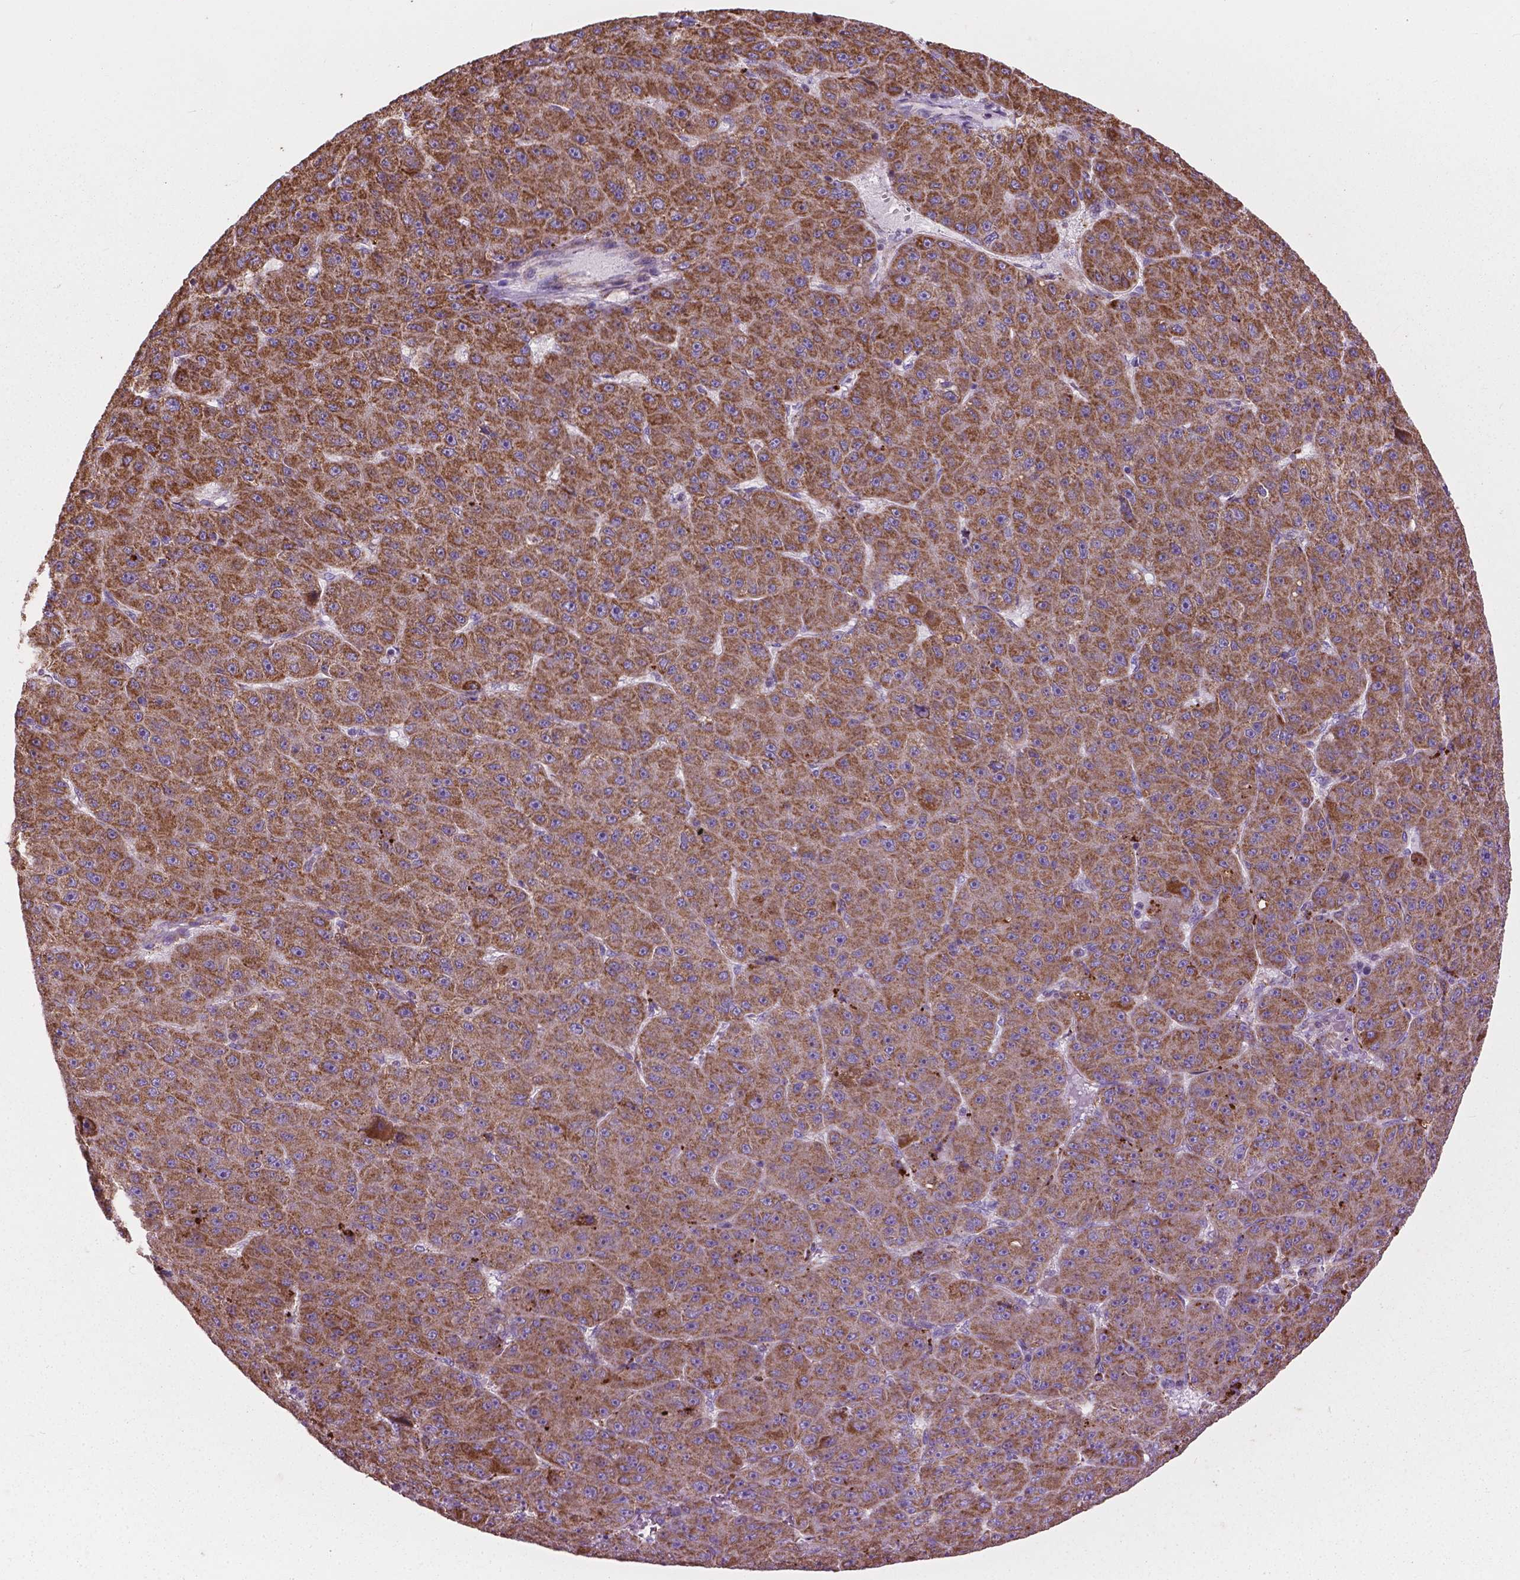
{"staining": {"intensity": "moderate", "quantity": ">75%", "location": "cytoplasmic/membranous"}, "tissue": "liver cancer", "cell_type": "Tumor cells", "image_type": "cancer", "snomed": [{"axis": "morphology", "description": "Carcinoma, Hepatocellular, NOS"}, {"axis": "topography", "description": "Liver"}], "caption": "Moderate cytoplasmic/membranous expression is appreciated in approximately >75% of tumor cells in liver hepatocellular carcinoma. The staining was performed using DAB (3,3'-diaminobenzidine), with brown indicating positive protein expression. Nuclei are stained blue with hematoxylin.", "gene": "VDAC1", "patient": {"sex": "male", "age": 67}}